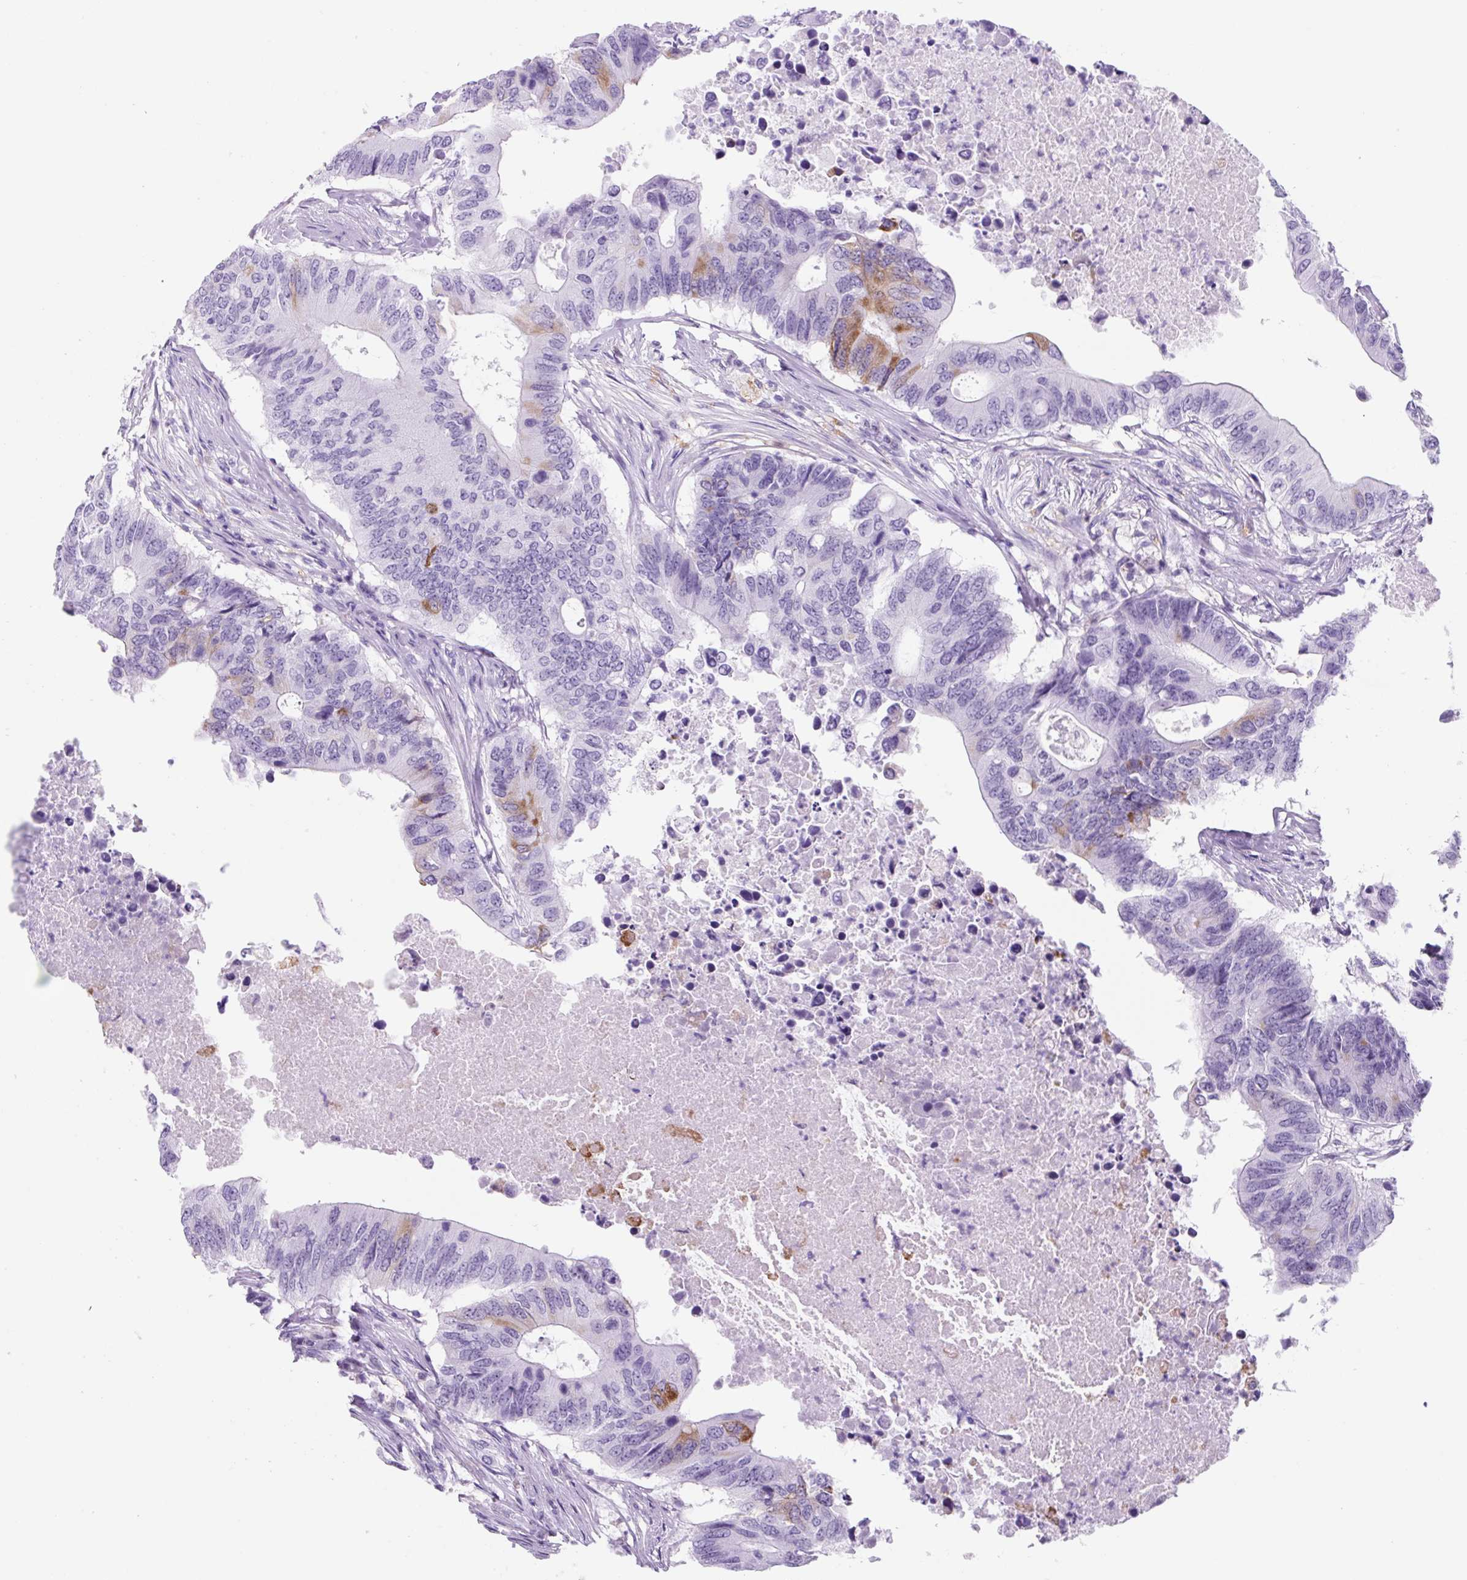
{"staining": {"intensity": "moderate", "quantity": "<25%", "location": "cytoplasmic/membranous"}, "tissue": "colorectal cancer", "cell_type": "Tumor cells", "image_type": "cancer", "snomed": [{"axis": "morphology", "description": "Adenocarcinoma, NOS"}, {"axis": "topography", "description": "Colon"}], "caption": "This image displays colorectal cancer stained with IHC to label a protein in brown. The cytoplasmic/membranous of tumor cells show moderate positivity for the protein. Nuclei are counter-stained blue.", "gene": "TNFRSF8", "patient": {"sex": "male", "age": 71}}